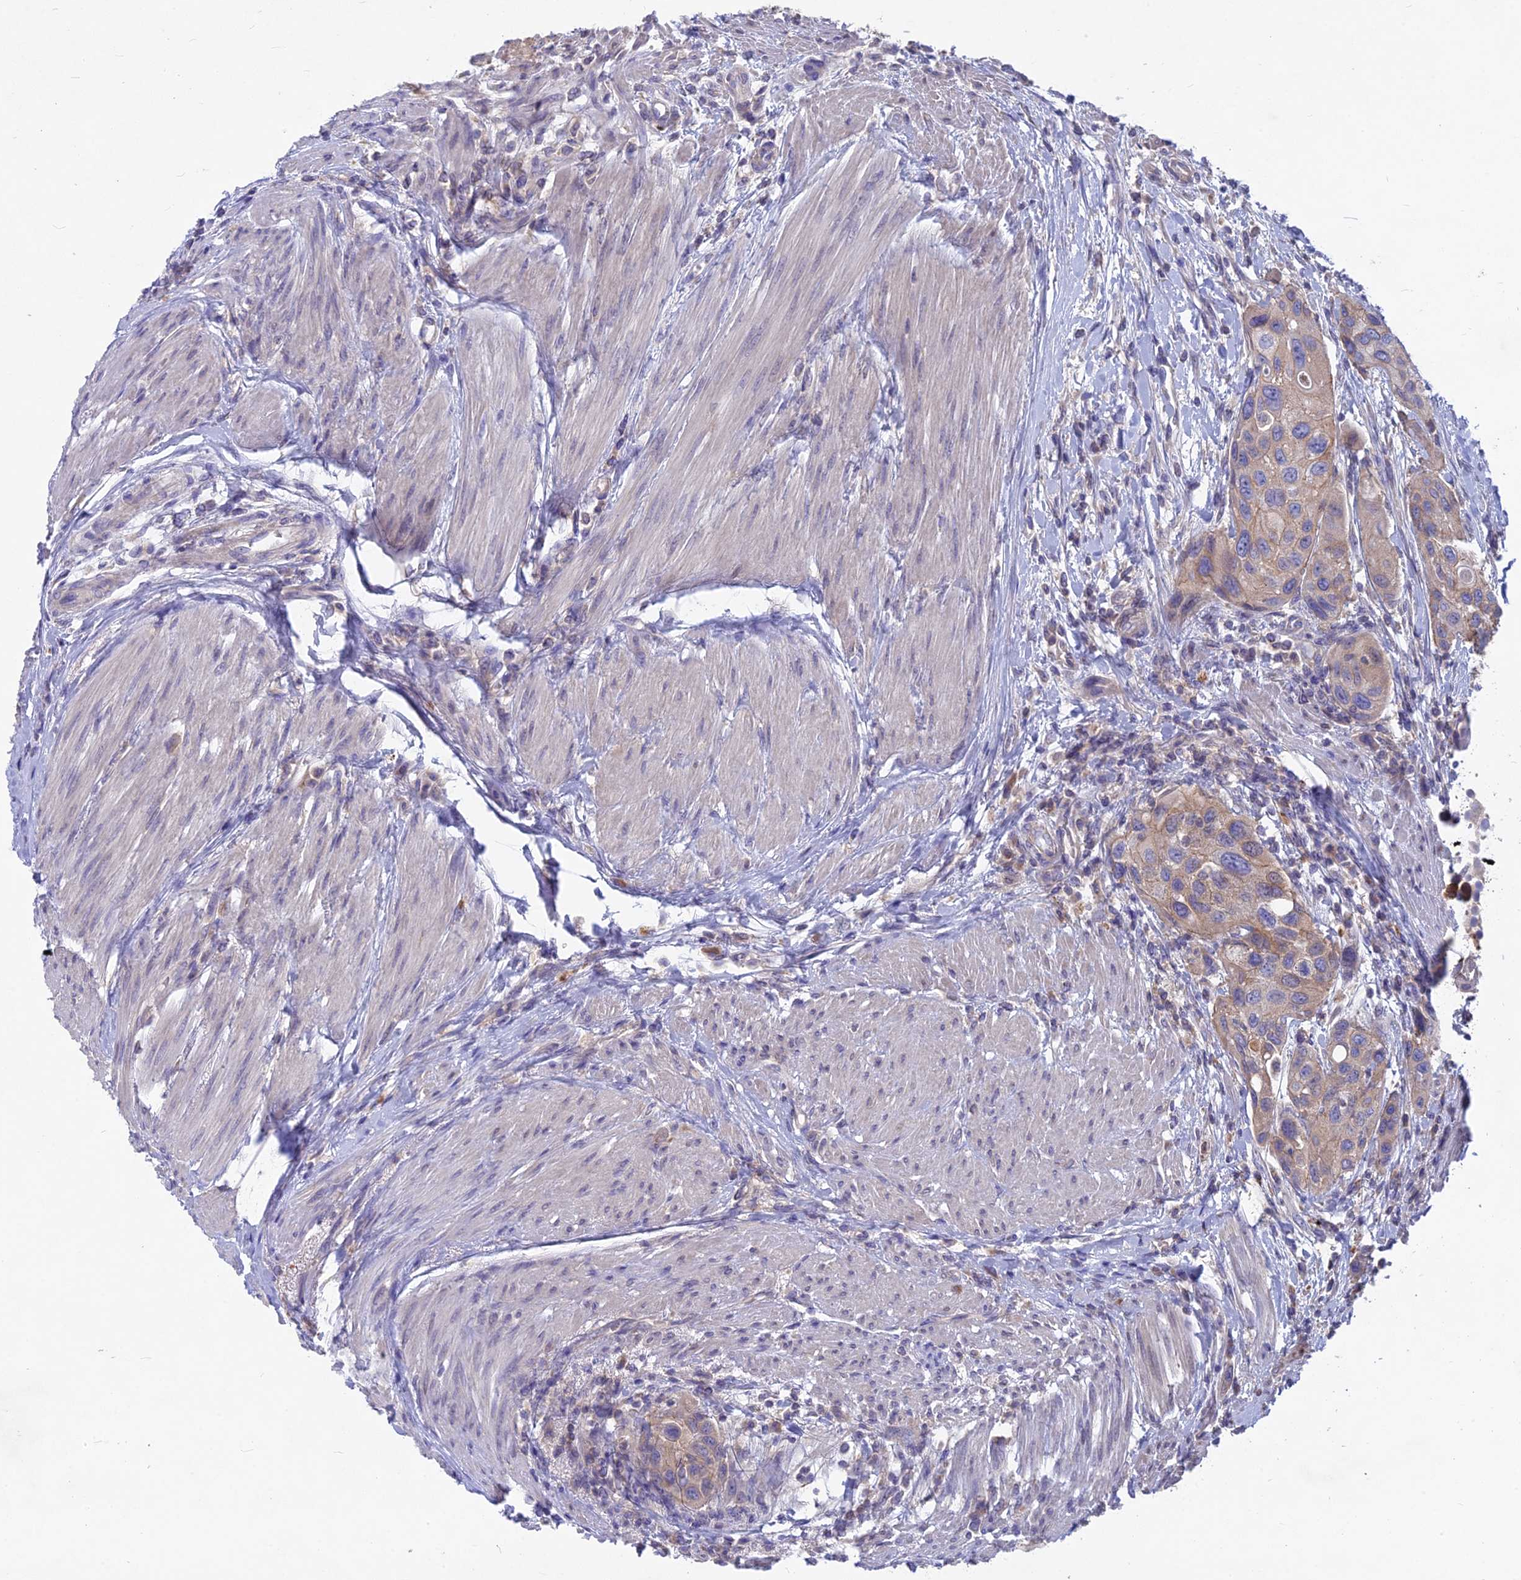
{"staining": {"intensity": "weak", "quantity": "25%-75%", "location": "cytoplasmic/membranous"}, "tissue": "urothelial cancer", "cell_type": "Tumor cells", "image_type": "cancer", "snomed": [{"axis": "morphology", "description": "Normal tissue, NOS"}, {"axis": "morphology", "description": "Urothelial carcinoma, High grade"}, {"axis": "topography", "description": "Vascular tissue"}, {"axis": "topography", "description": "Urinary bladder"}], "caption": "Protein staining of urothelial carcinoma (high-grade) tissue displays weak cytoplasmic/membranous expression in about 25%-75% of tumor cells. Nuclei are stained in blue.", "gene": "PZP", "patient": {"sex": "female", "age": 56}}